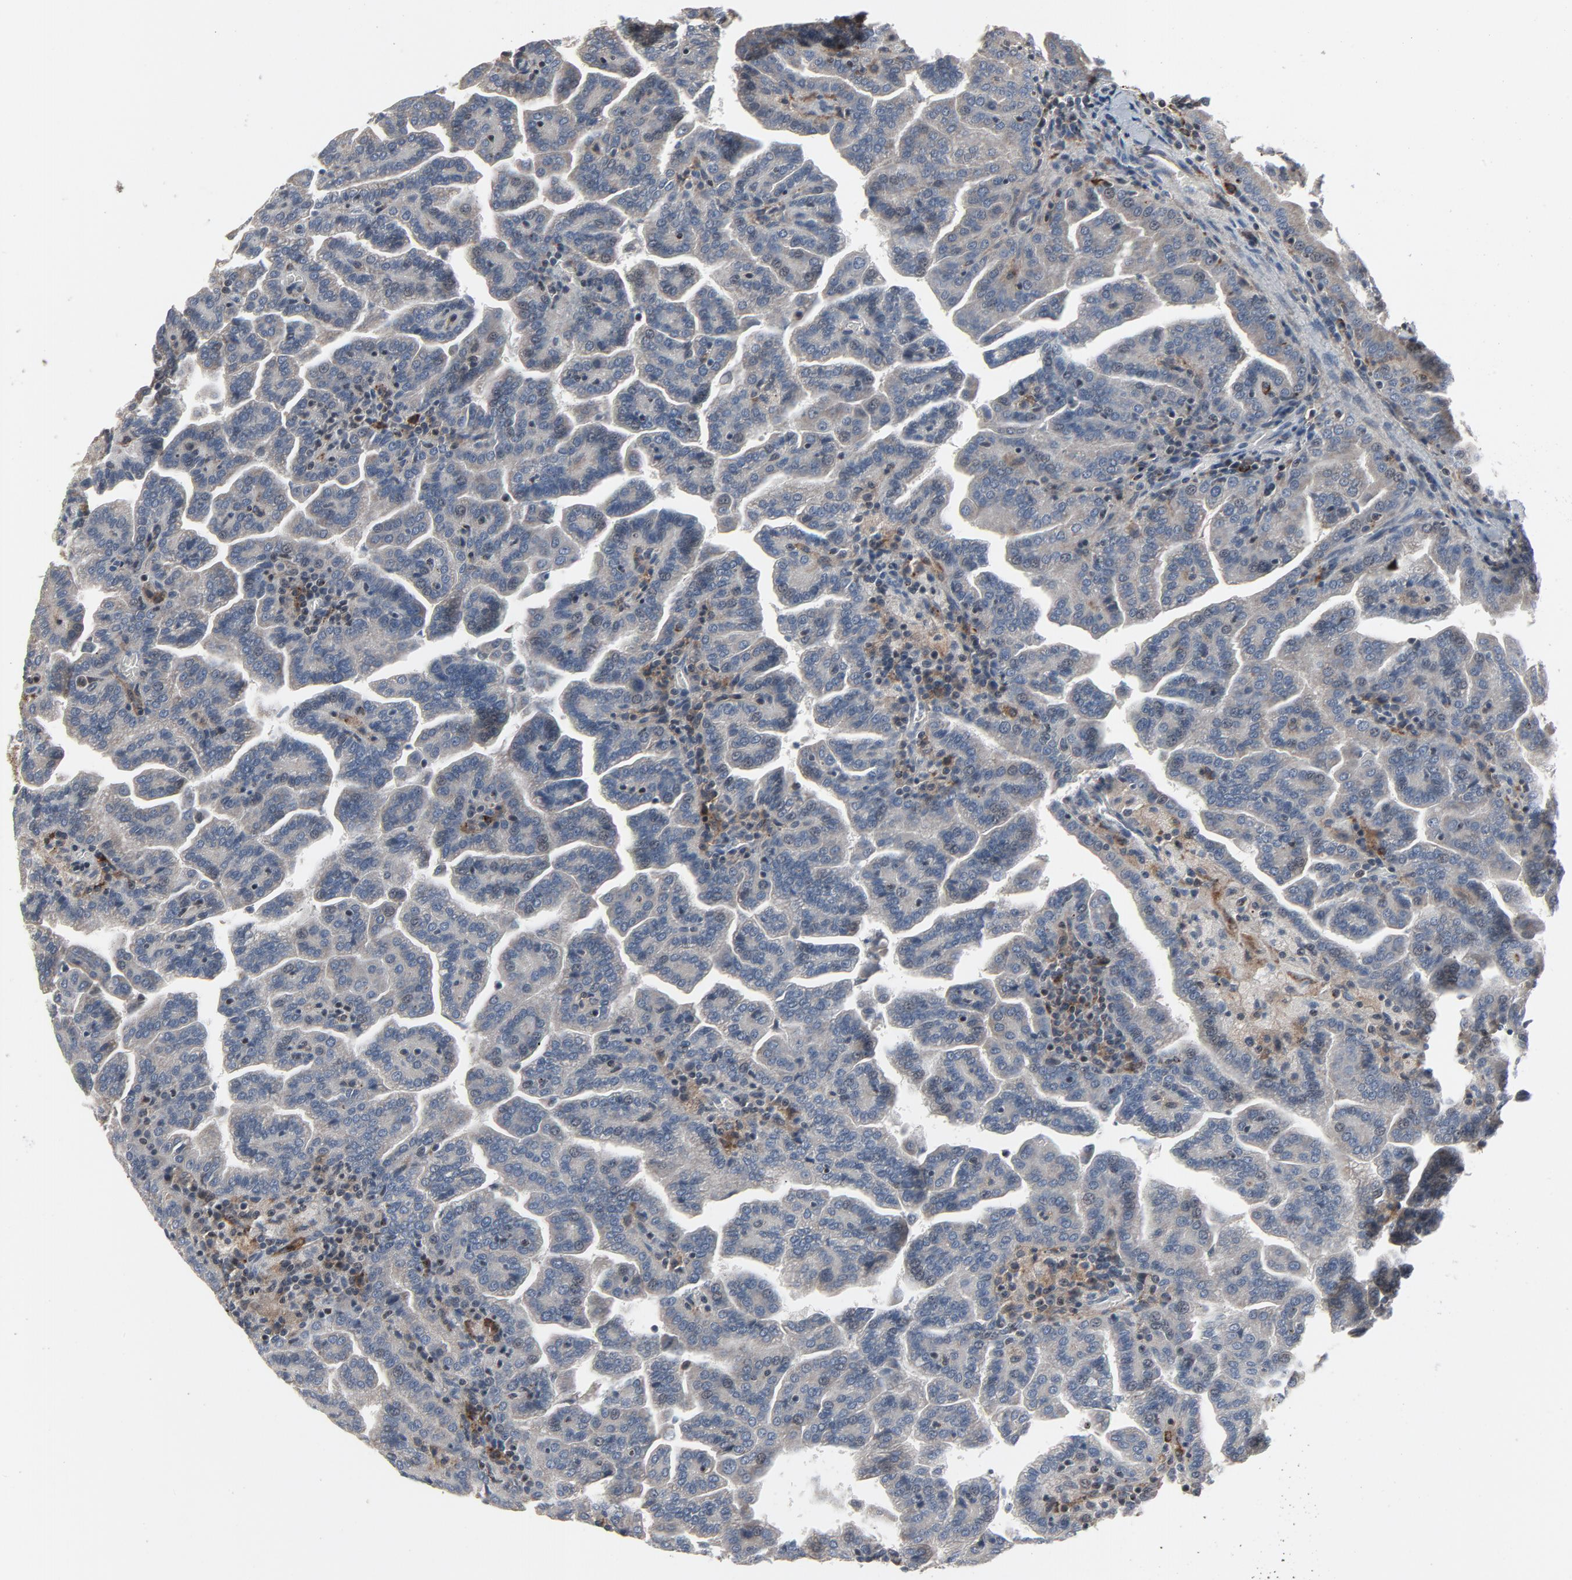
{"staining": {"intensity": "negative", "quantity": "none", "location": "none"}, "tissue": "renal cancer", "cell_type": "Tumor cells", "image_type": "cancer", "snomed": [{"axis": "morphology", "description": "Adenocarcinoma, NOS"}, {"axis": "topography", "description": "Kidney"}], "caption": "DAB immunohistochemical staining of renal cancer (adenocarcinoma) exhibits no significant positivity in tumor cells.", "gene": "PDZD4", "patient": {"sex": "male", "age": 61}}